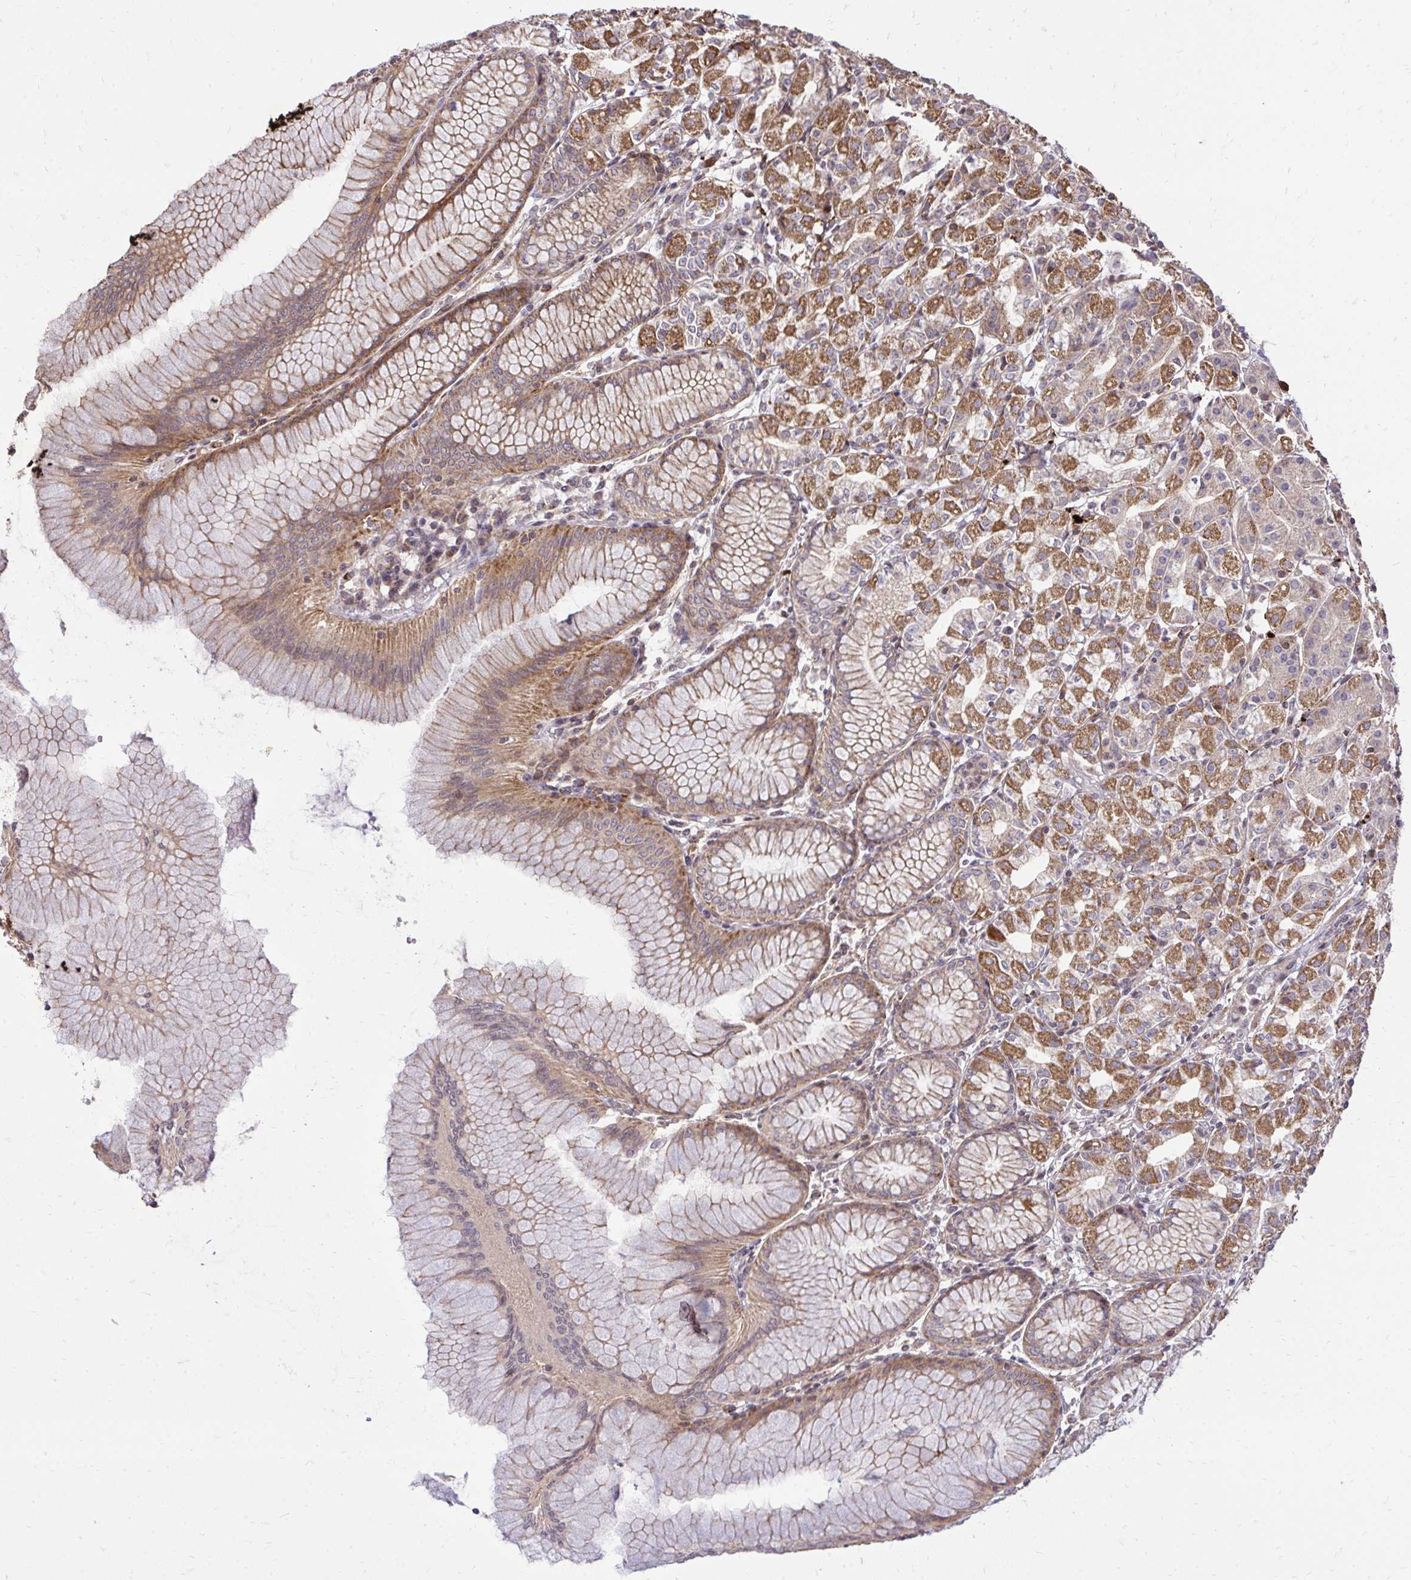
{"staining": {"intensity": "strong", "quantity": "25%-75%", "location": "cytoplasmic/membranous"}, "tissue": "stomach", "cell_type": "Glandular cells", "image_type": "normal", "snomed": [{"axis": "morphology", "description": "Normal tissue, NOS"}, {"axis": "topography", "description": "Stomach"}], "caption": "This photomicrograph shows immunohistochemistry staining of unremarkable human stomach, with high strong cytoplasmic/membranous expression in approximately 25%-75% of glandular cells.", "gene": "SLC7A5", "patient": {"sex": "female", "age": 57}}